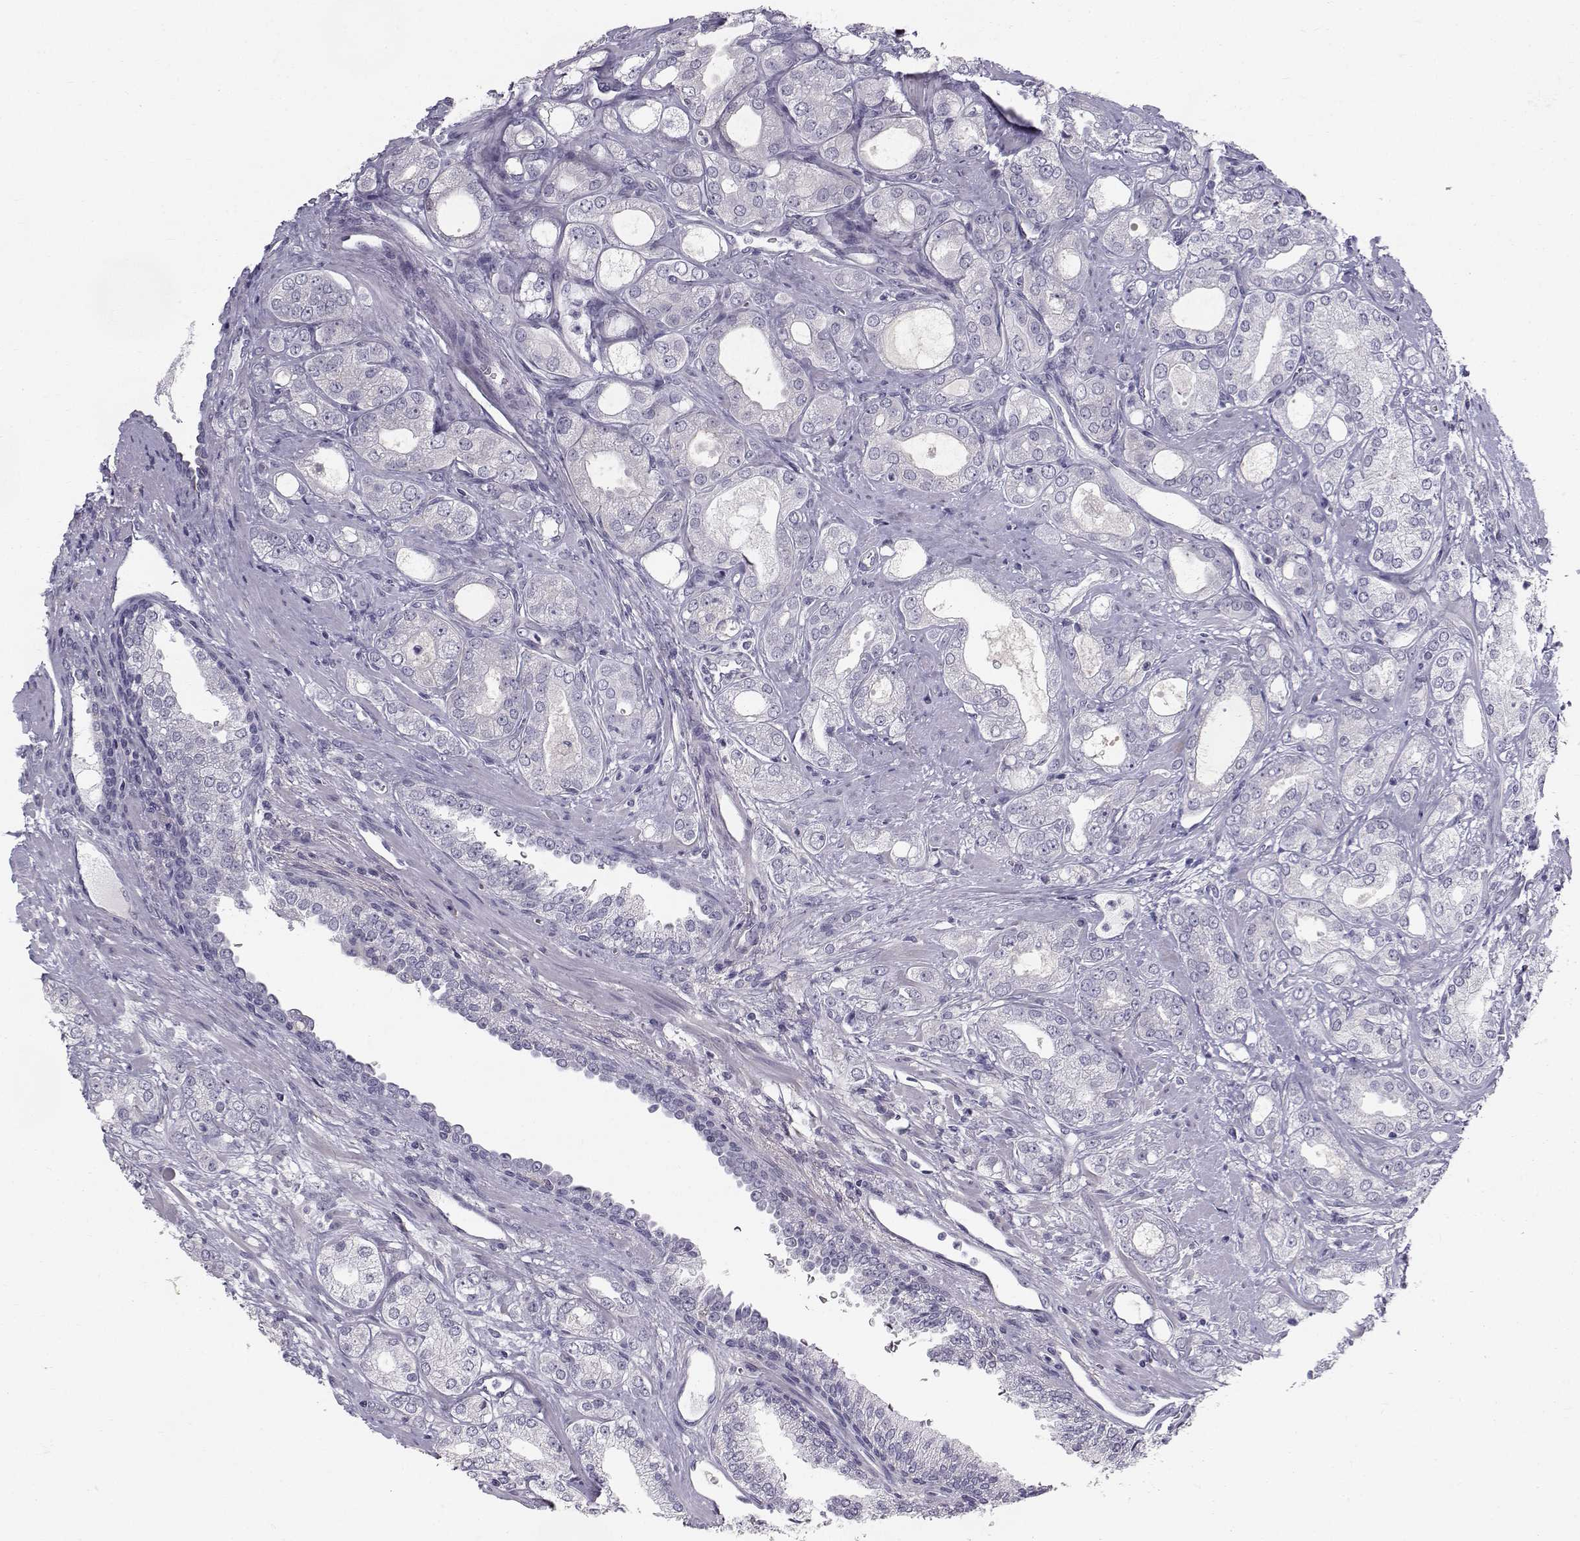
{"staining": {"intensity": "negative", "quantity": "none", "location": "none"}, "tissue": "prostate cancer", "cell_type": "Tumor cells", "image_type": "cancer", "snomed": [{"axis": "morphology", "description": "Adenocarcinoma, NOS"}, {"axis": "morphology", "description": "Adenocarcinoma, High grade"}, {"axis": "topography", "description": "Prostate"}], "caption": "This is a histopathology image of IHC staining of adenocarcinoma (prostate), which shows no staining in tumor cells.", "gene": "SPDYE4", "patient": {"sex": "male", "age": 70}}